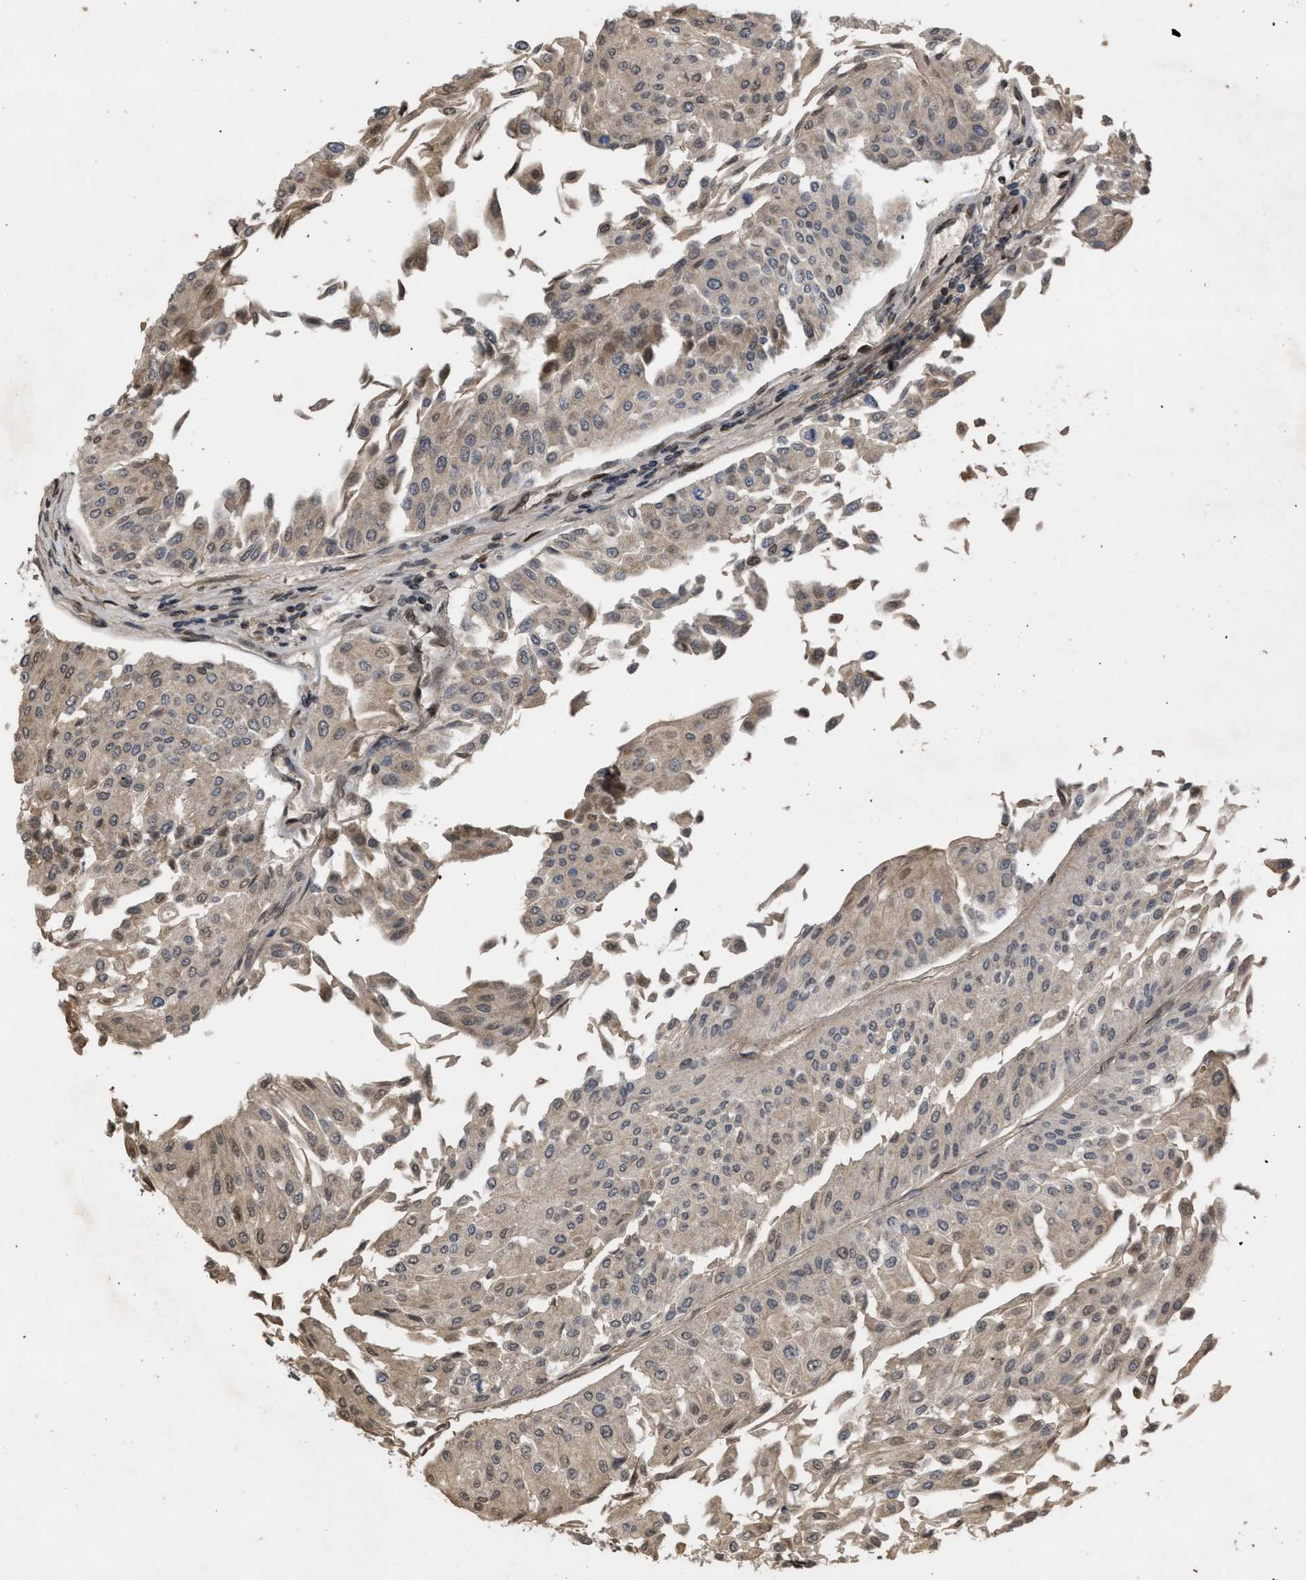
{"staining": {"intensity": "weak", "quantity": ">75%", "location": "cytoplasmic/membranous"}, "tissue": "urothelial cancer", "cell_type": "Tumor cells", "image_type": "cancer", "snomed": [{"axis": "morphology", "description": "Urothelial carcinoma, Low grade"}, {"axis": "topography", "description": "Urinary bladder"}], "caption": "A histopathology image of low-grade urothelial carcinoma stained for a protein demonstrates weak cytoplasmic/membranous brown staining in tumor cells. Using DAB (brown) and hematoxylin (blue) stains, captured at high magnification using brightfield microscopy.", "gene": "CRY1", "patient": {"sex": "male", "age": 67}}